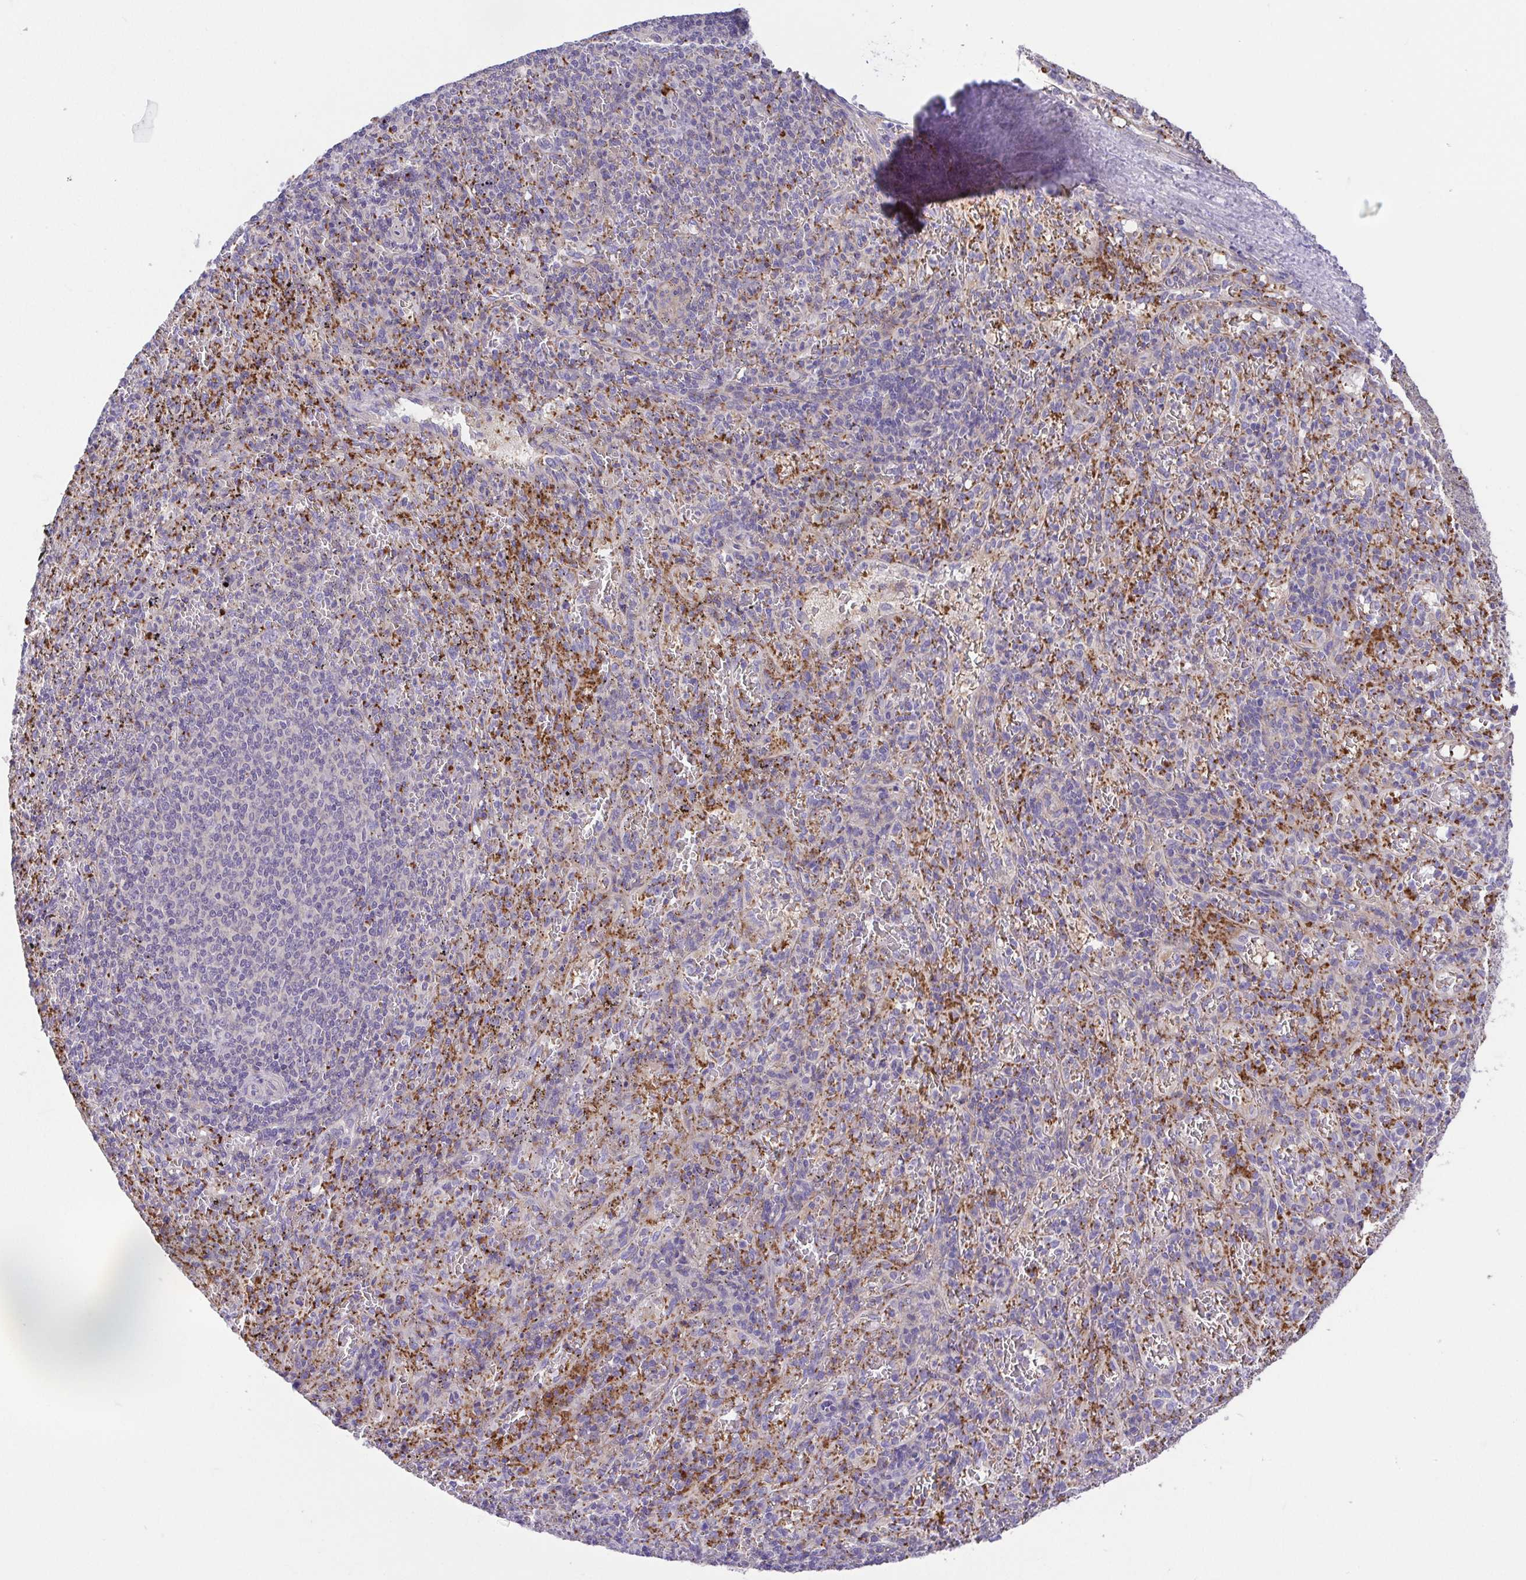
{"staining": {"intensity": "negative", "quantity": "none", "location": "none"}, "tissue": "spleen", "cell_type": "Cells in red pulp", "image_type": "normal", "snomed": [{"axis": "morphology", "description": "Normal tissue, NOS"}, {"axis": "topography", "description": "Spleen"}], "caption": "Cells in red pulp show no significant positivity in benign spleen.", "gene": "PRR14L", "patient": {"sex": "male", "age": 57}}